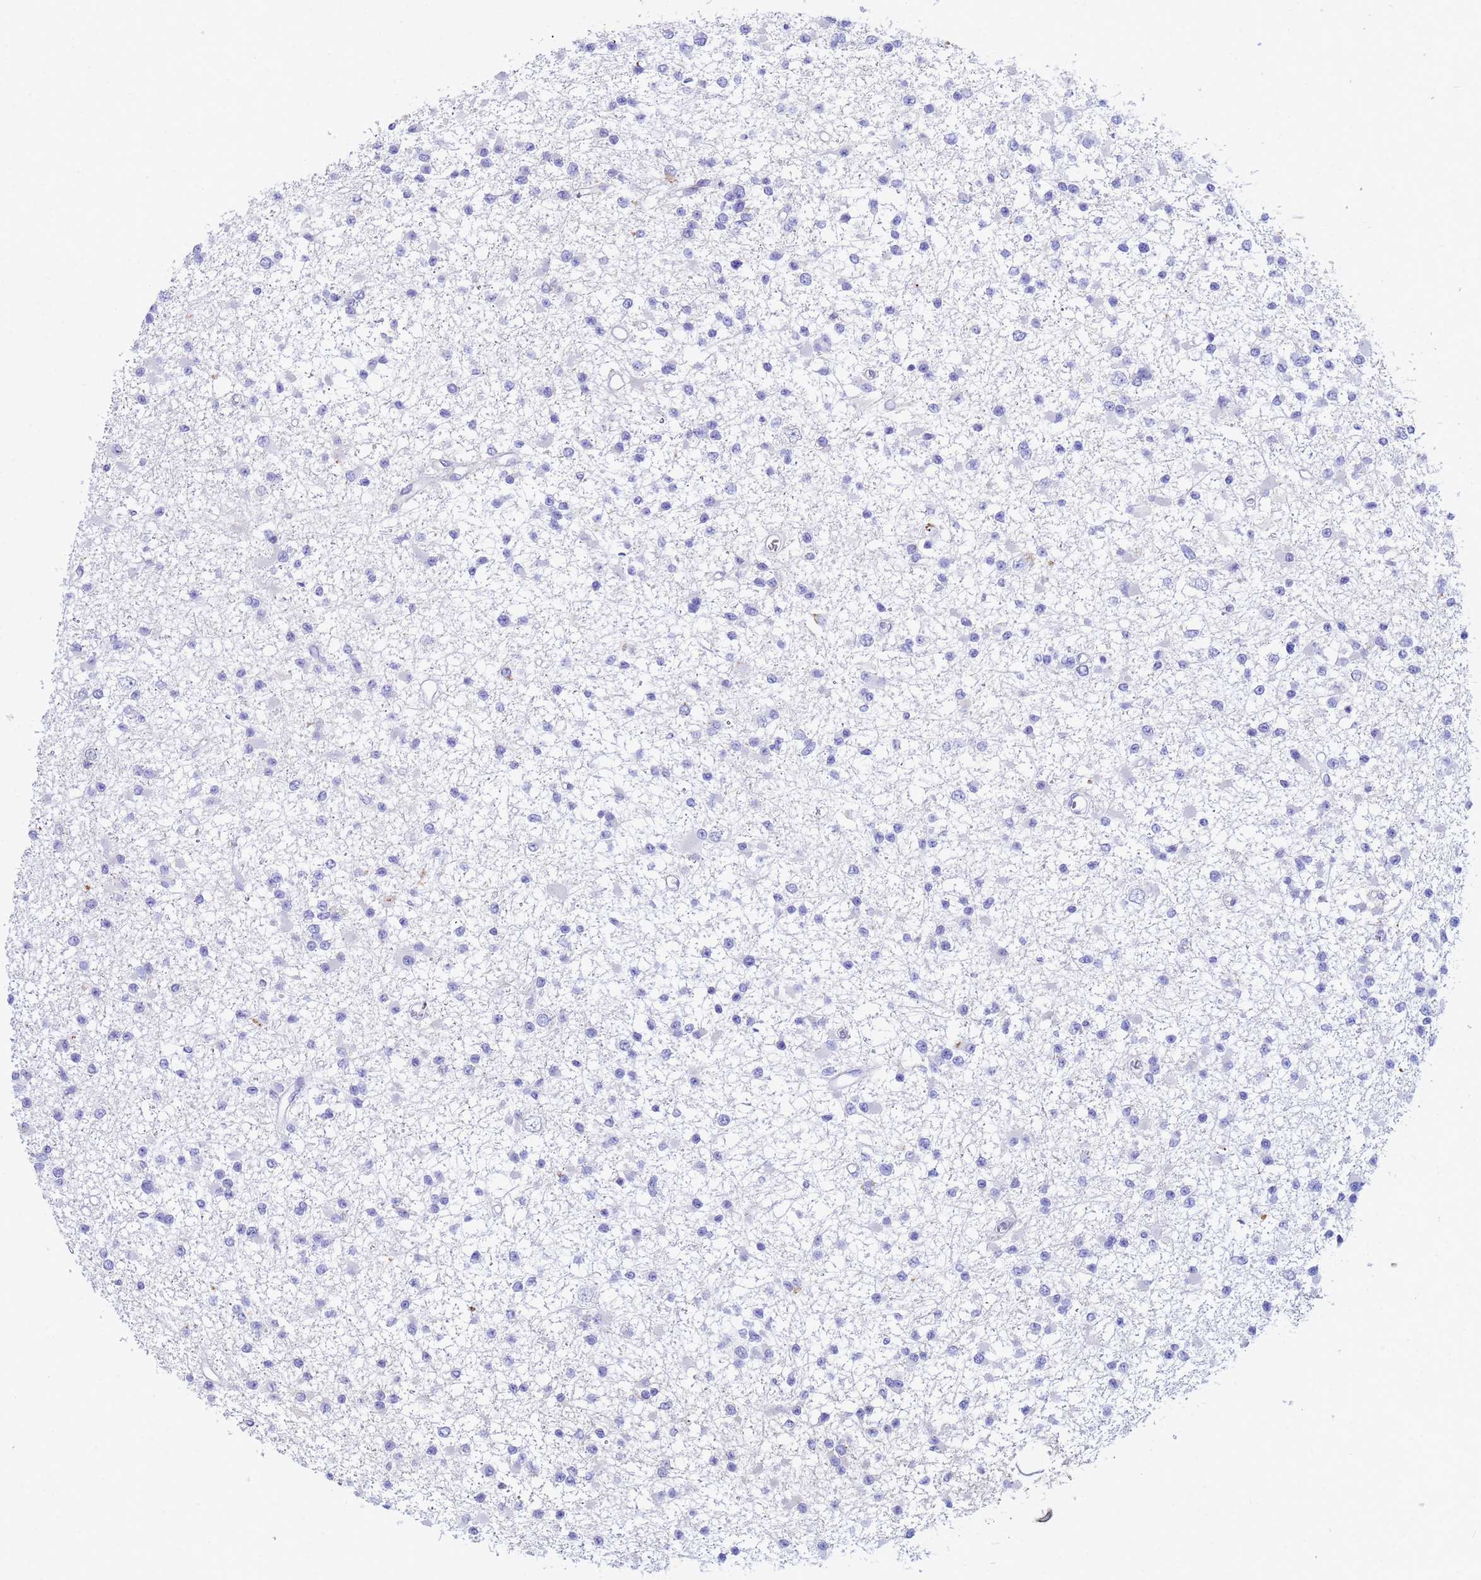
{"staining": {"intensity": "negative", "quantity": "none", "location": "none"}, "tissue": "glioma", "cell_type": "Tumor cells", "image_type": "cancer", "snomed": [{"axis": "morphology", "description": "Glioma, malignant, Low grade"}, {"axis": "topography", "description": "Brain"}], "caption": "Tumor cells show no significant protein positivity in glioma.", "gene": "CSTB", "patient": {"sex": "female", "age": 22}}